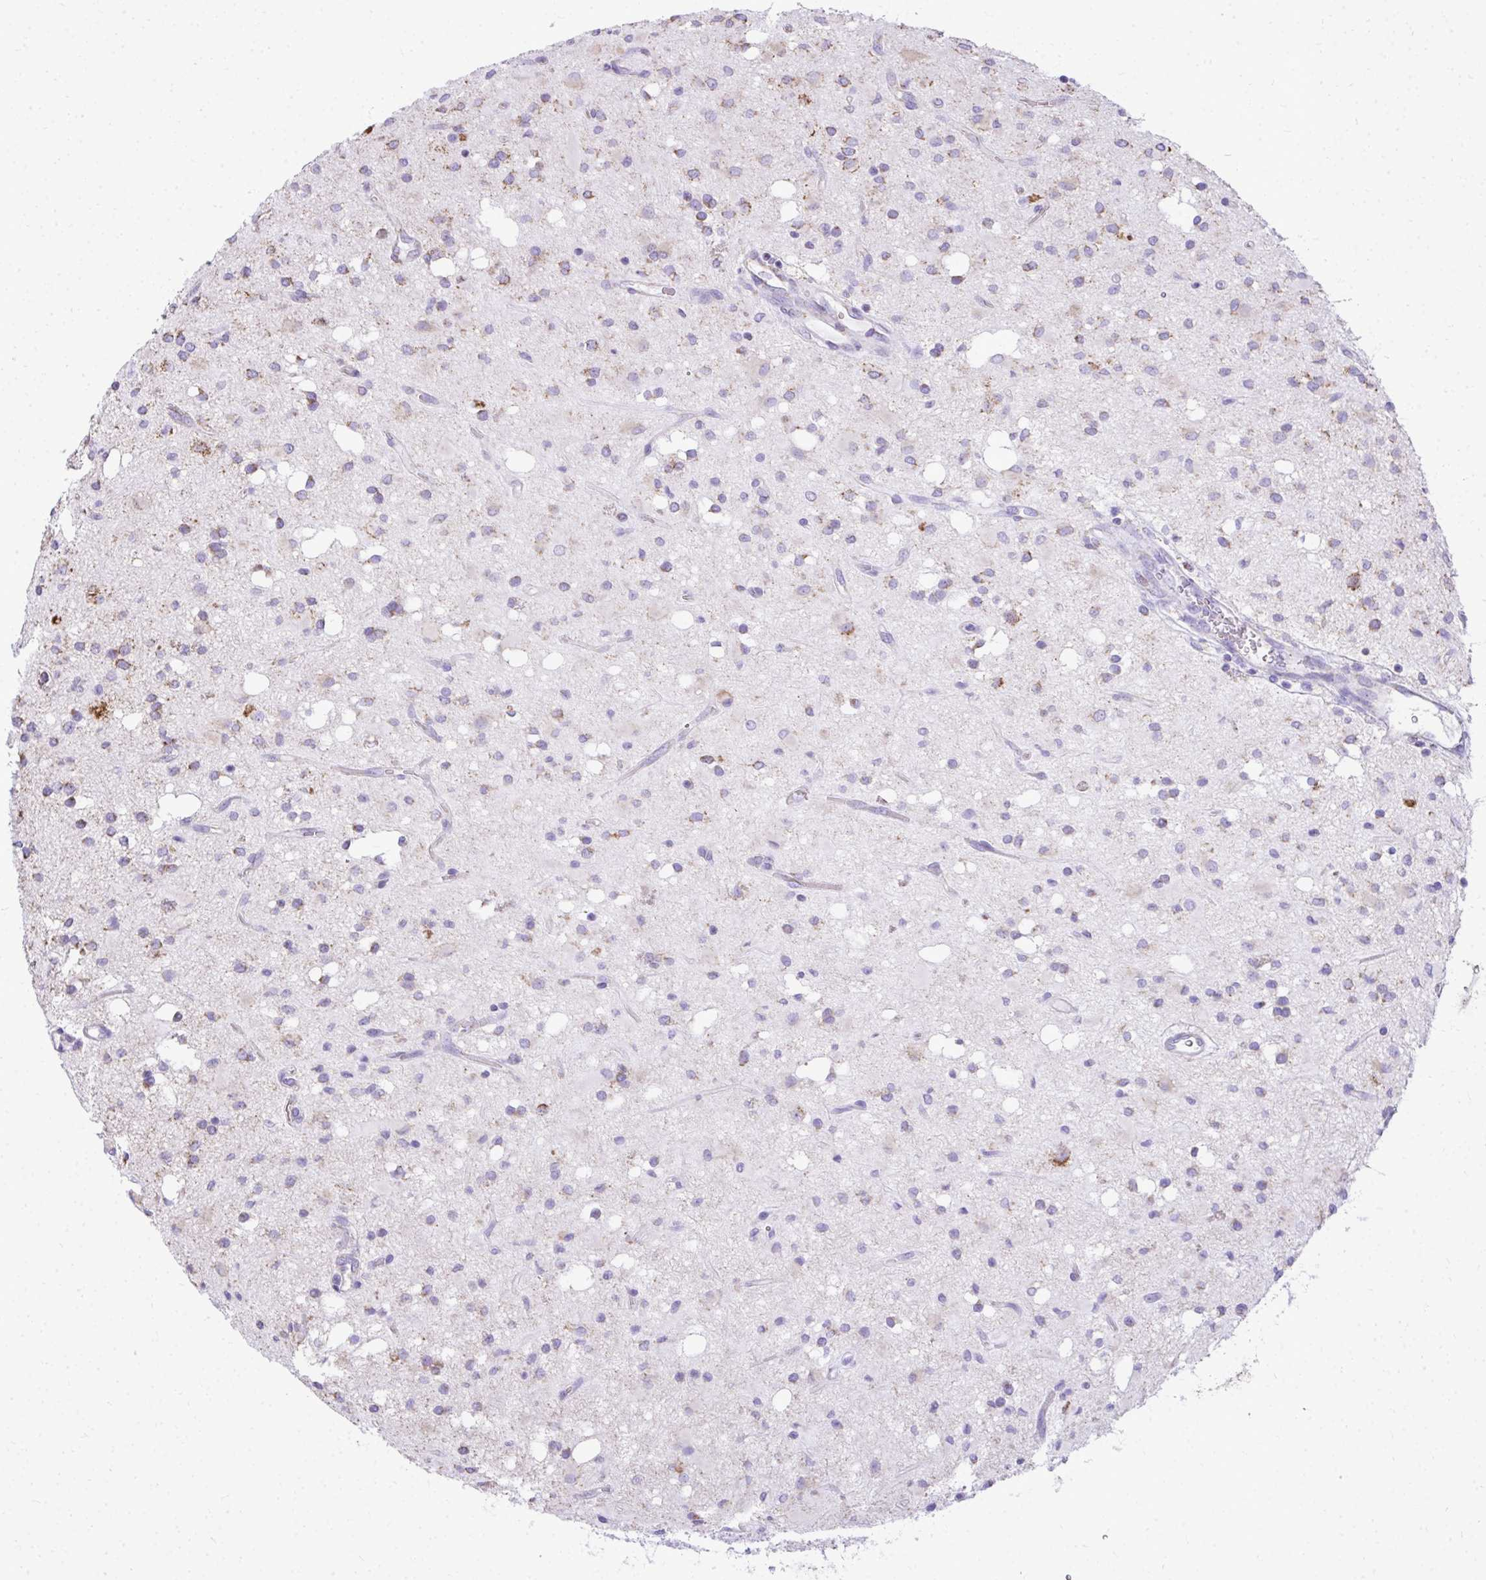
{"staining": {"intensity": "negative", "quantity": "none", "location": "none"}, "tissue": "glioma", "cell_type": "Tumor cells", "image_type": "cancer", "snomed": [{"axis": "morphology", "description": "Glioma, malignant, Low grade"}, {"axis": "topography", "description": "Brain"}], "caption": "High power microscopy image of an IHC image of glioma, revealing no significant positivity in tumor cells.", "gene": "MPZL2", "patient": {"sex": "female", "age": 33}}